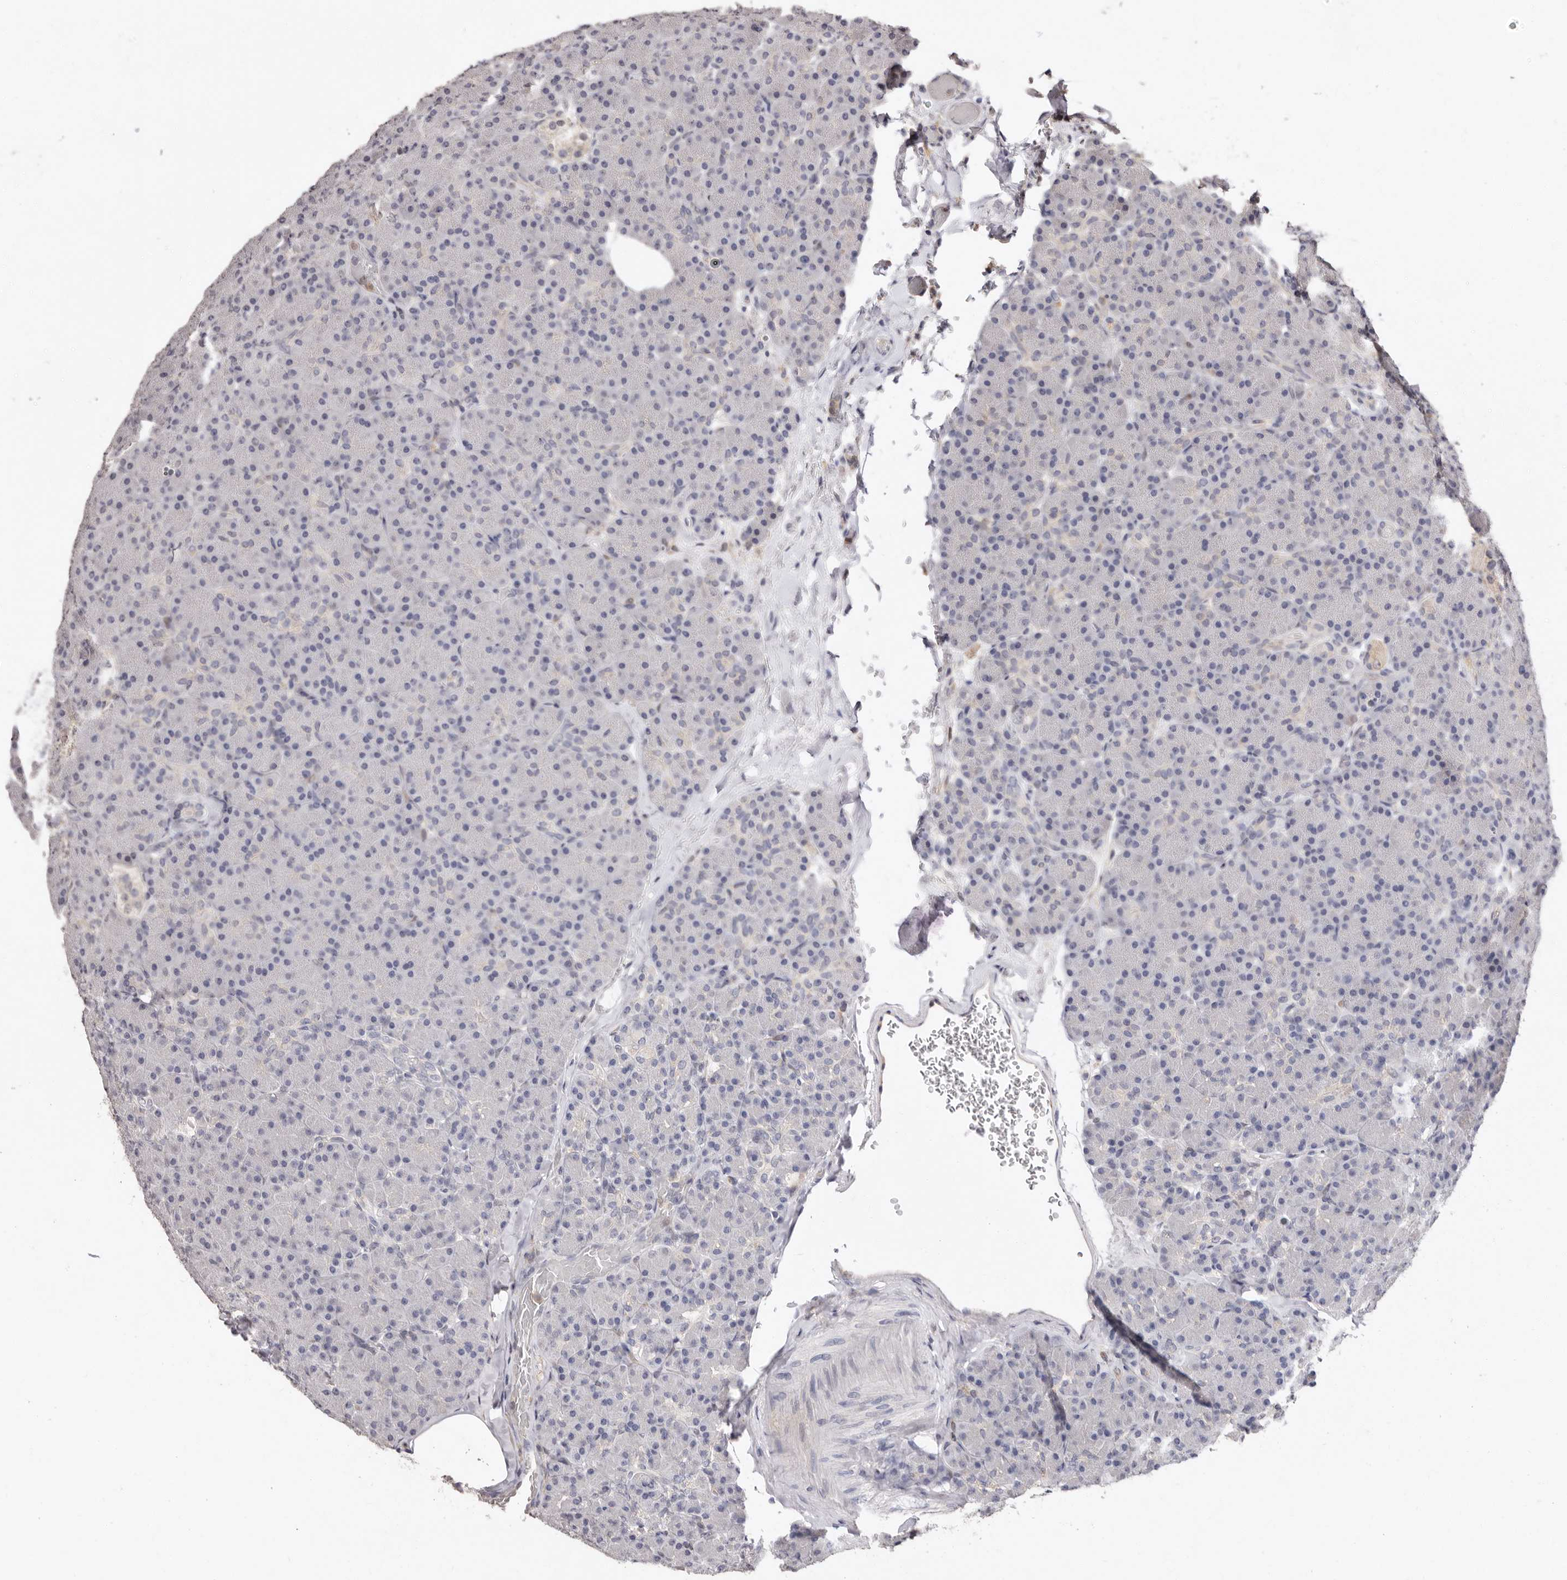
{"staining": {"intensity": "weak", "quantity": "<25%", "location": "cytoplasmic/membranous"}, "tissue": "pancreas", "cell_type": "Exocrine glandular cells", "image_type": "normal", "snomed": [{"axis": "morphology", "description": "Normal tissue, NOS"}, {"axis": "topography", "description": "Pancreas"}], "caption": "Histopathology image shows no protein positivity in exocrine glandular cells of unremarkable pancreas.", "gene": "SULT1E1", "patient": {"sex": "female", "age": 43}}